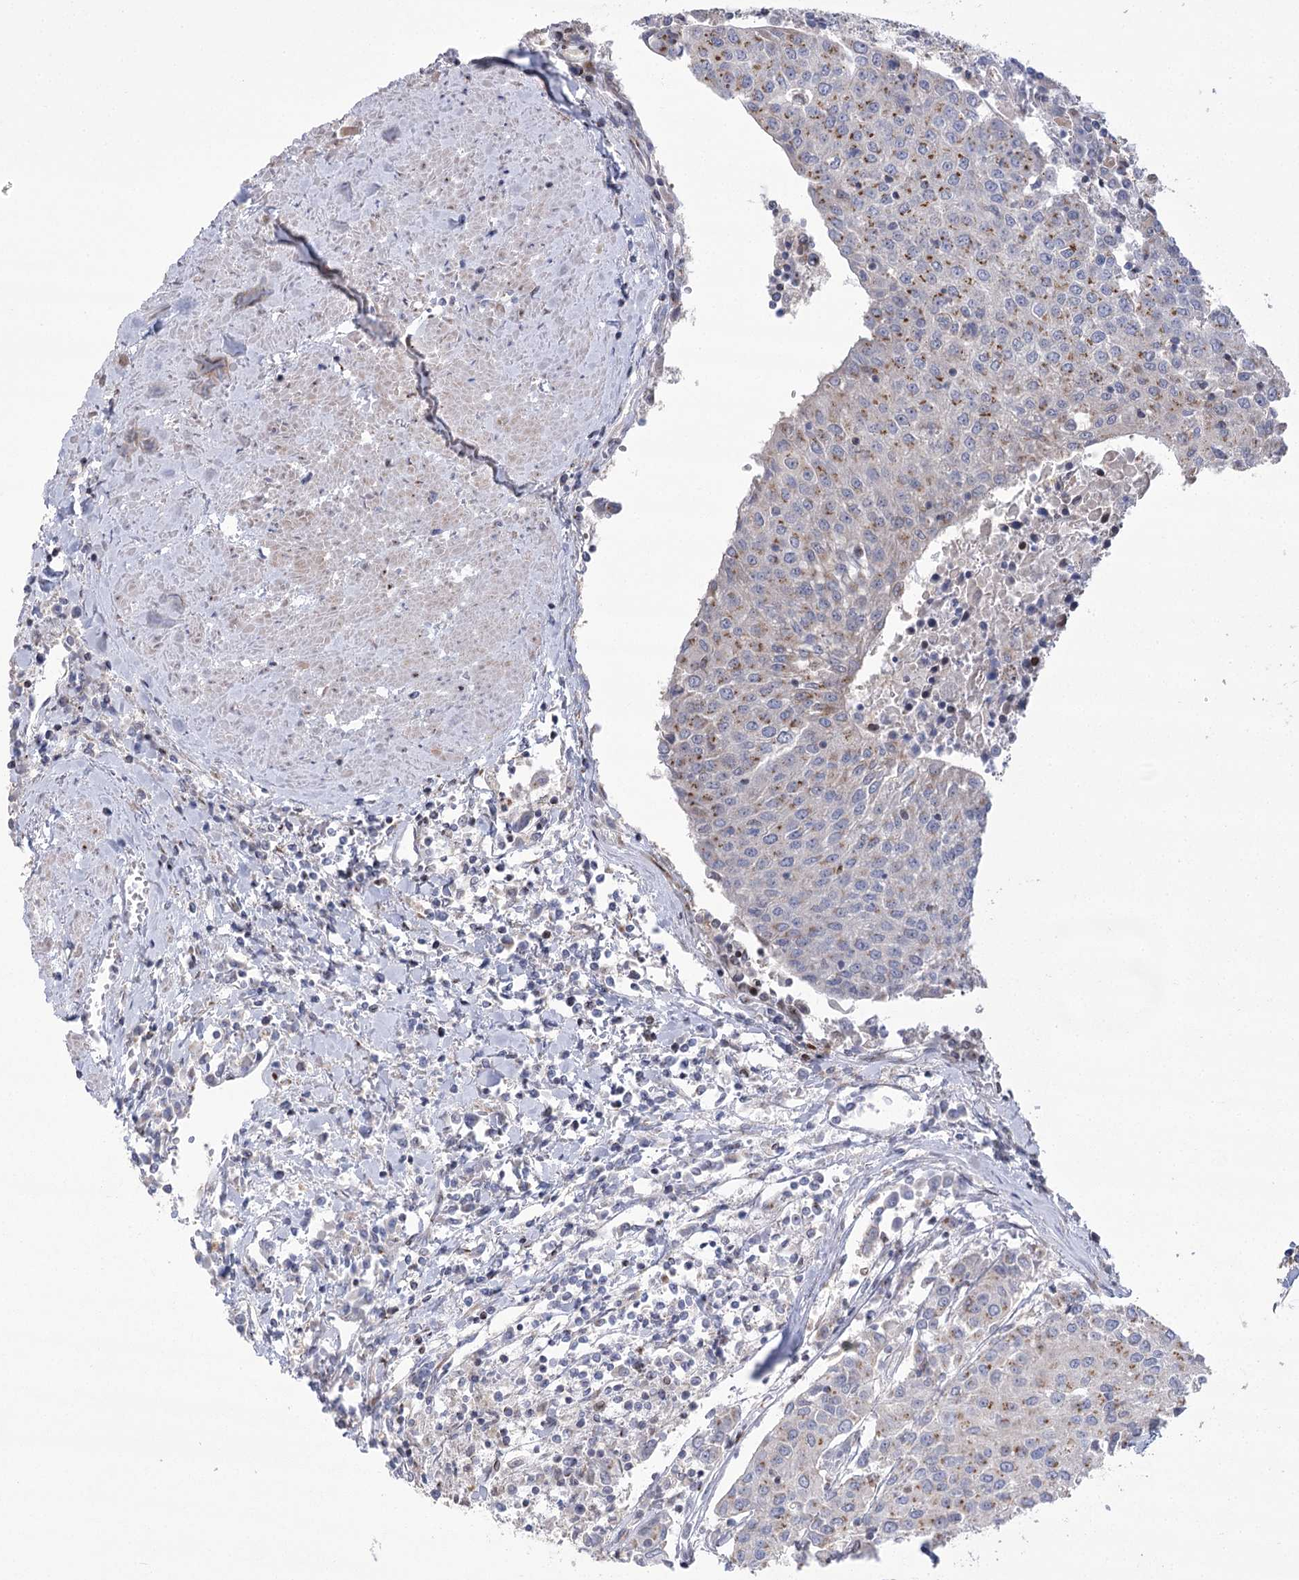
{"staining": {"intensity": "moderate", "quantity": "25%-75%", "location": "cytoplasmic/membranous"}, "tissue": "urothelial cancer", "cell_type": "Tumor cells", "image_type": "cancer", "snomed": [{"axis": "morphology", "description": "Urothelial carcinoma, High grade"}, {"axis": "topography", "description": "Urinary bladder"}], "caption": "Moderate cytoplasmic/membranous protein positivity is identified in about 25%-75% of tumor cells in urothelial cancer.", "gene": "NME7", "patient": {"sex": "female", "age": 85}}